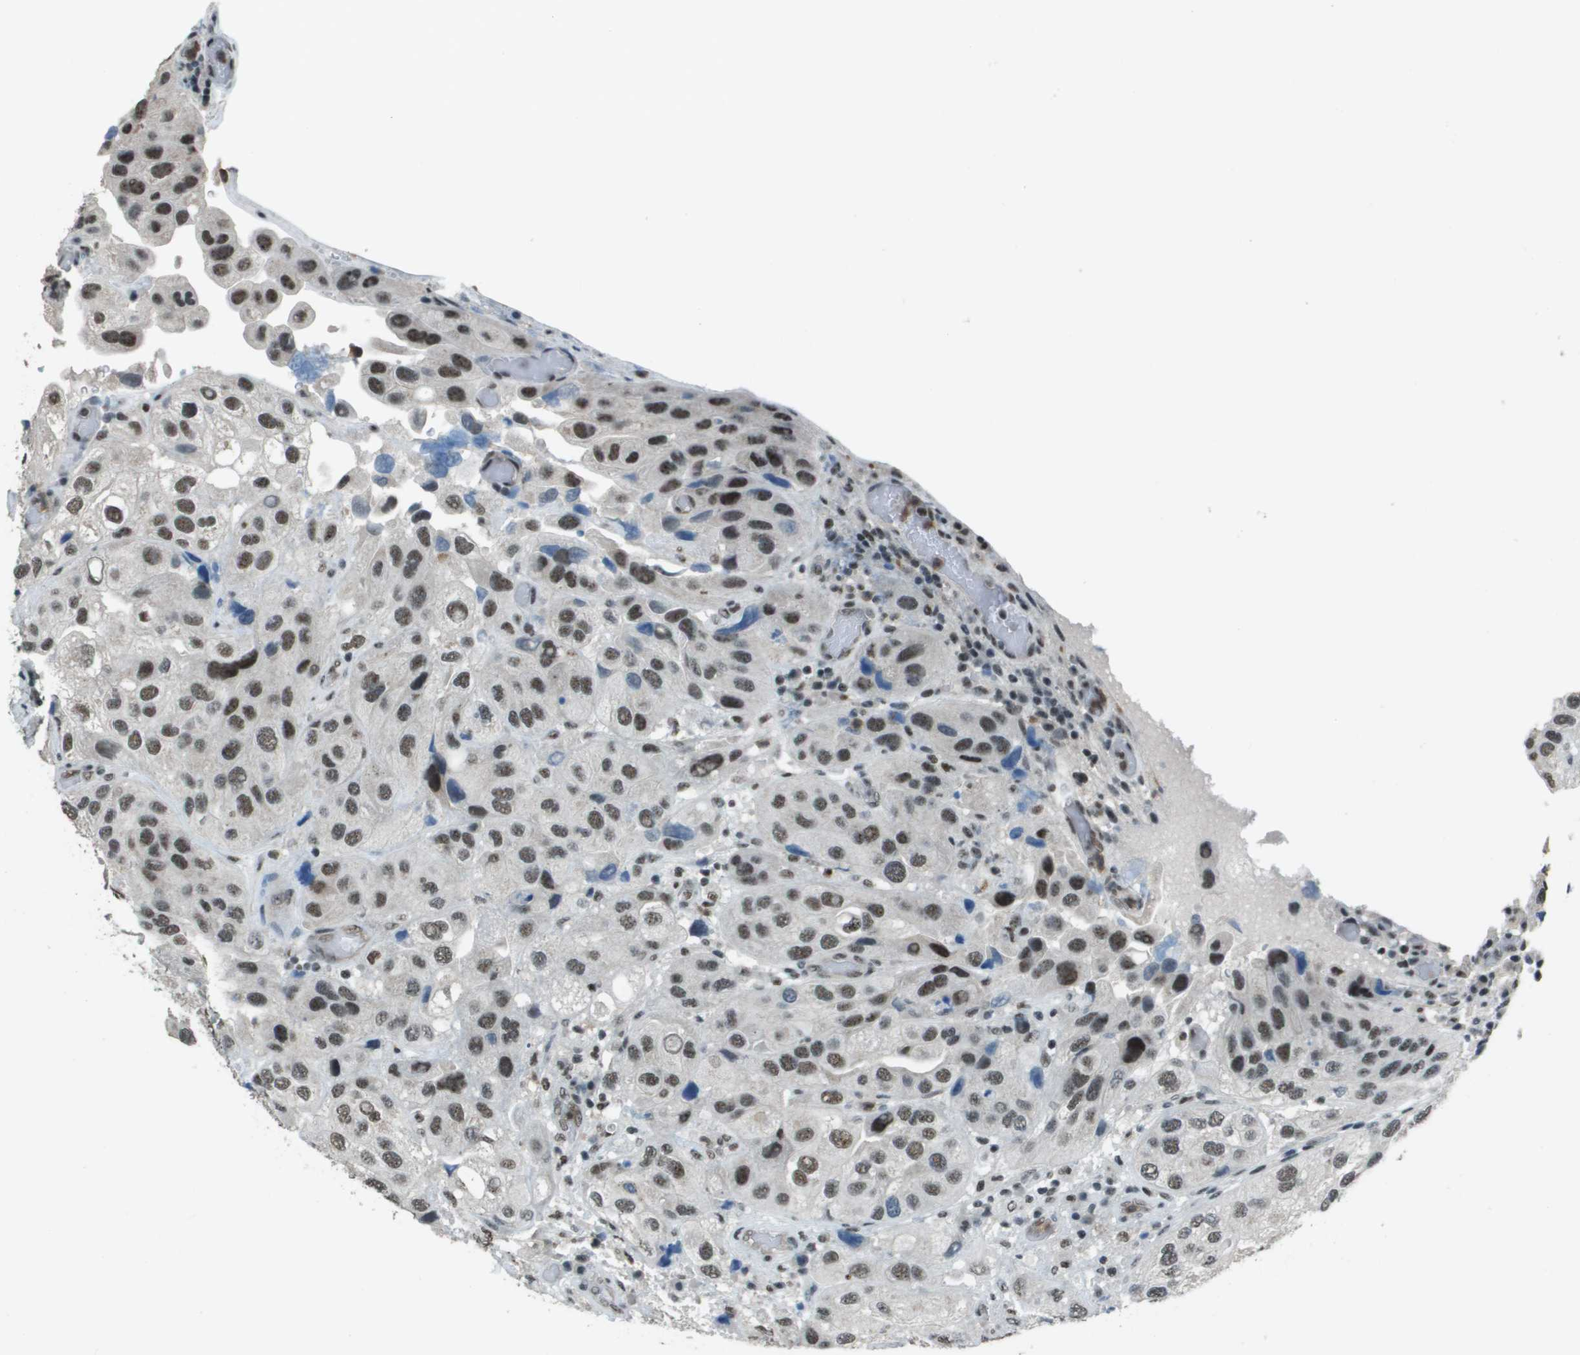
{"staining": {"intensity": "moderate", "quantity": ">75%", "location": "nuclear"}, "tissue": "urothelial cancer", "cell_type": "Tumor cells", "image_type": "cancer", "snomed": [{"axis": "morphology", "description": "Urothelial carcinoma, High grade"}, {"axis": "topography", "description": "Urinary bladder"}], "caption": "Urothelial carcinoma (high-grade) tissue shows moderate nuclear positivity in approximately >75% of tumor cells, visualized by immunohistochemistry. Nuclei are stained in blue.", "gene": "DEPDC1", "patient": {"sex": "female", "age": 64}}